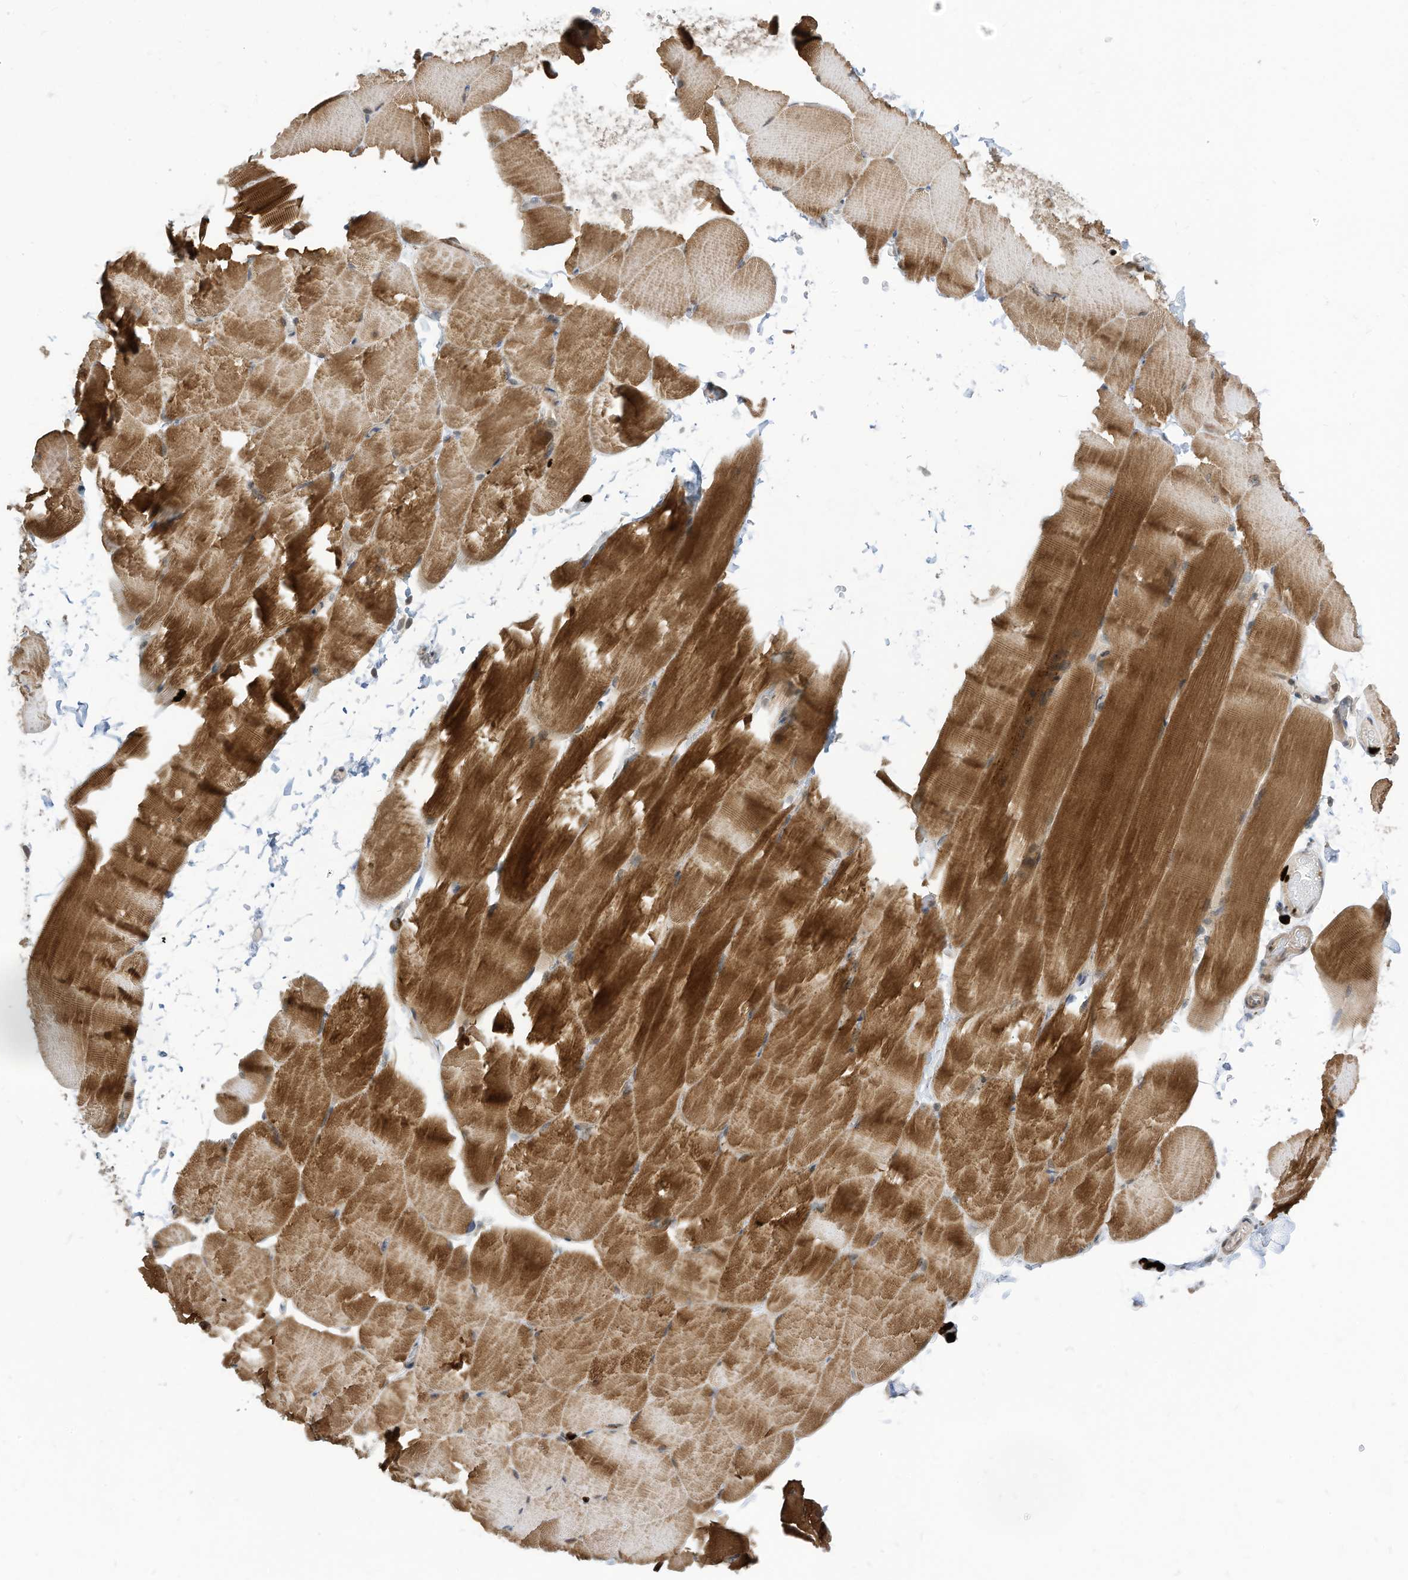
{"staining": {"intensity": "strong", "quantity": "25%-75%", "location": "cytoplasmic/membranous"}, "tissue": "skeletal muscle", "cell_type": "Myocytes", "image_type": "normal", "snomed": [{"axis": "morphology", "description": "Normal tissue, NOS"}, {"axis": "topography", "description": "Skeletal muscle"}, {"axis": "topography", "description": "Parathyroid gland"}], "caption": "Normal skeletal muscle shows strong cytoplasmic/membranous staining in about 25%-75% of myocytes.", "gene": "CNKSR1", "patient": {"sex": "female", "age": 37}}